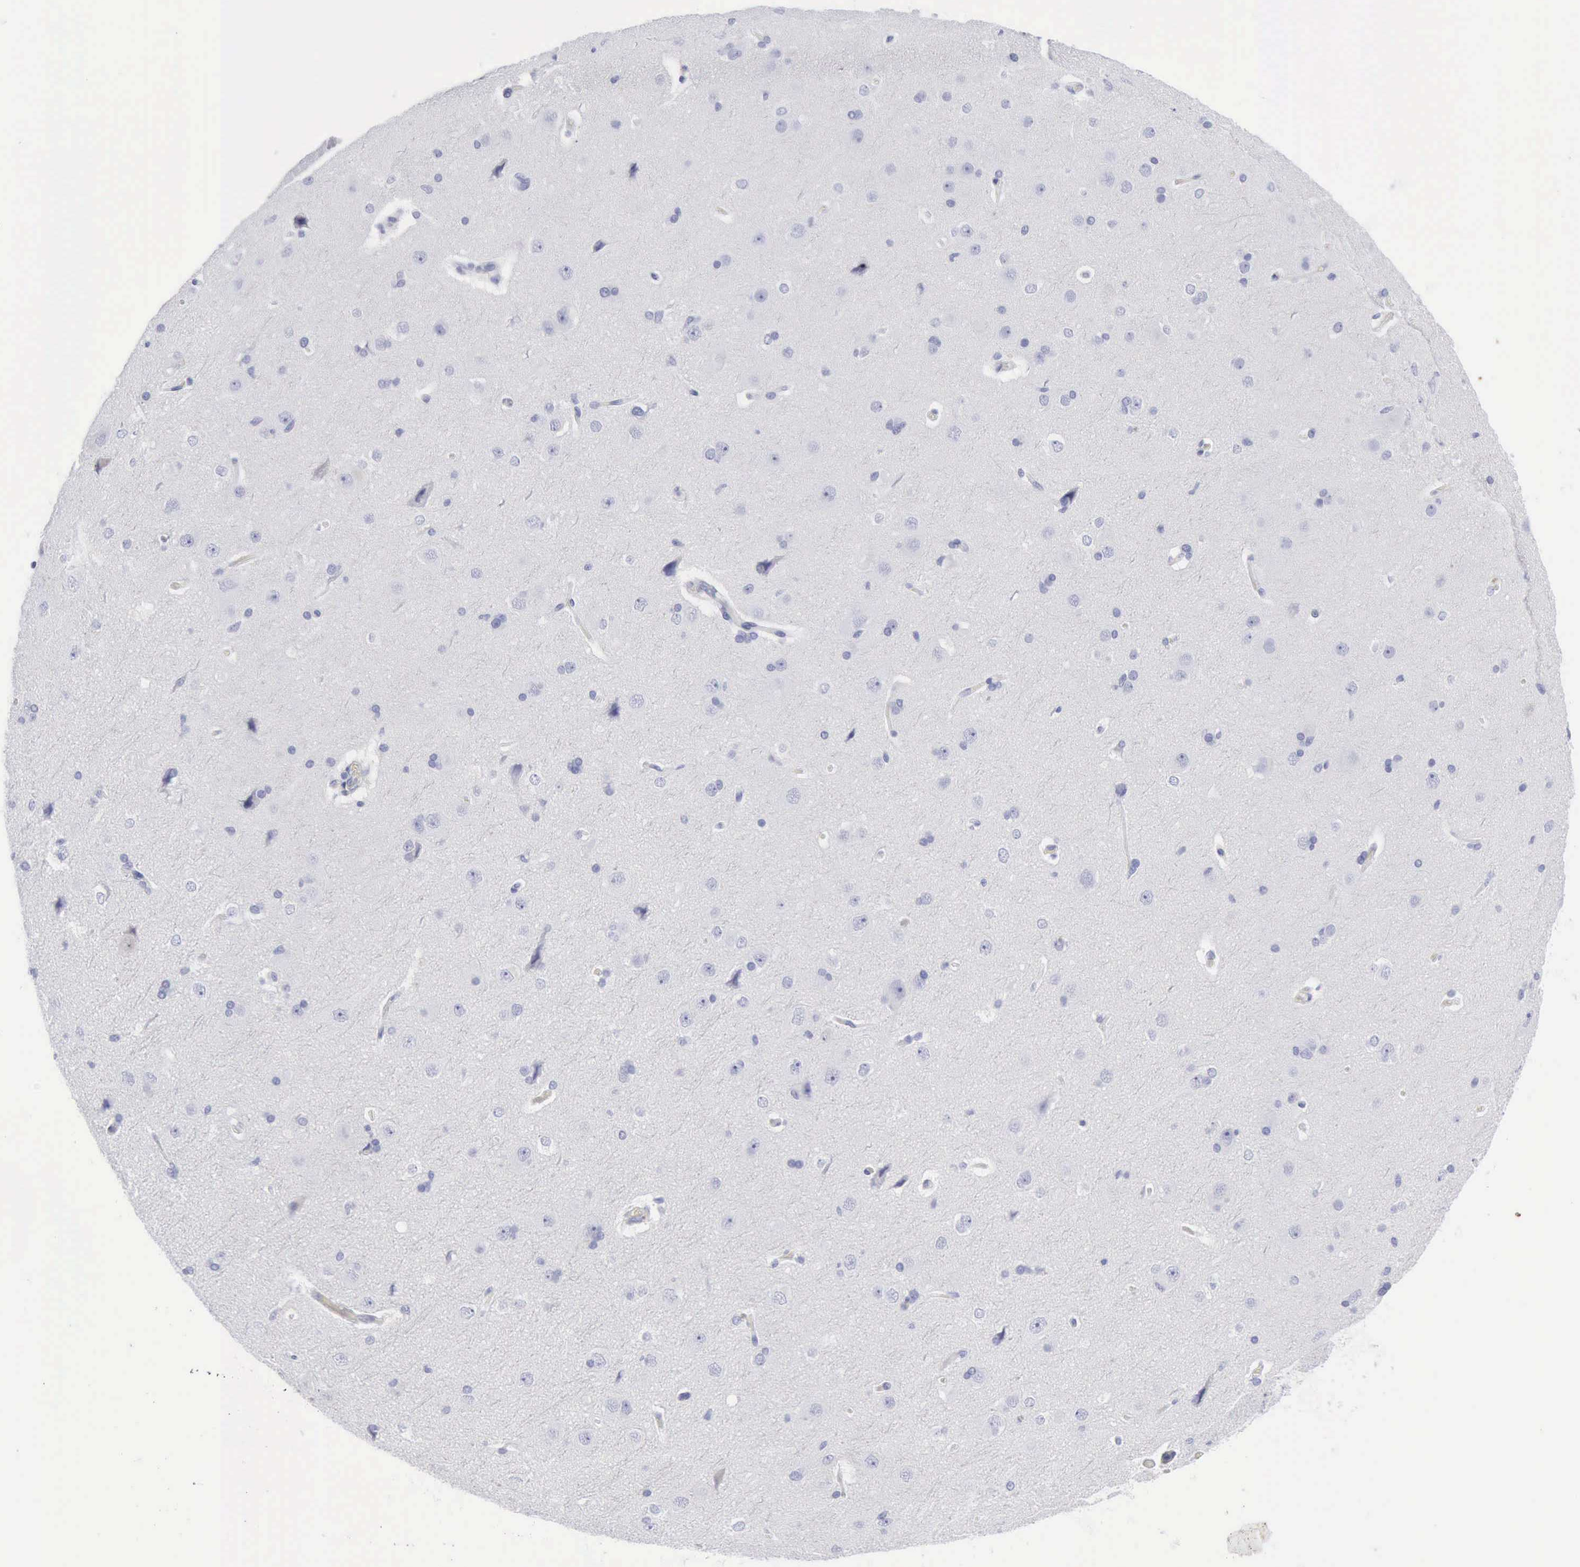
{"staining": {"intensity": "negative", "quantity": "none", "location": "none"}, "tissue": "cerebral cortex", "cell_type": "Endothelial cells", "image_type": "normal", "snomed": [{"axis": "morphology", "description": "Normal tissue, NOS"}, {"axis": "topography", "description": "Cerebral cortex"}], "caption": "Immunohistochemistry (IHC) of benign cerebral cortex shows no staining in endothelial cells. (DAB (3,3'-diaminobenzidine) immunohistochemistry (IHC) with hematoxylin counter stain).", "gene": "KRT5", "patient": {"sex": "female", "age": 45}}